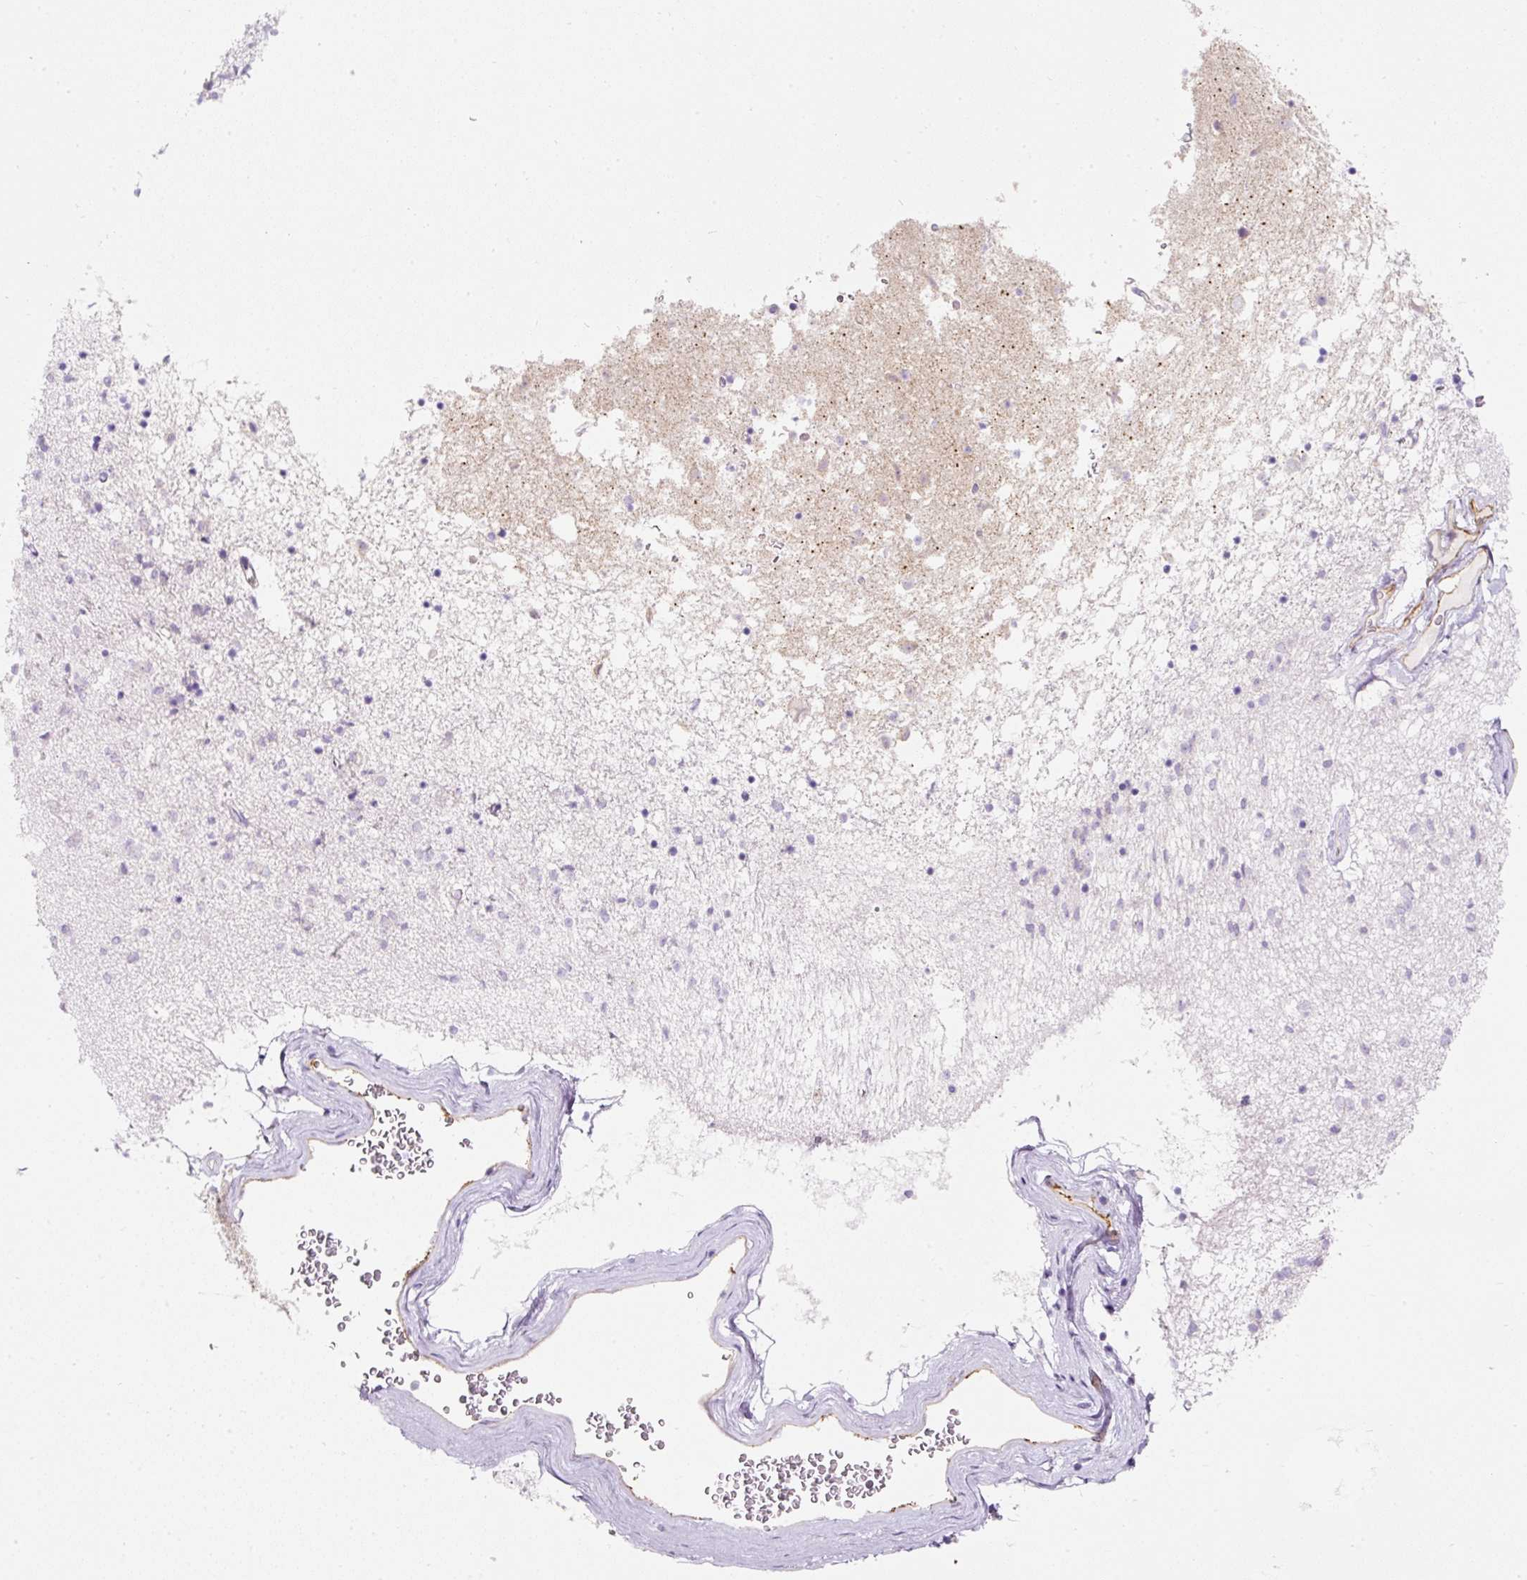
{"staining": {"intensity": "negative", "quantity": "none", "location": "none"}, "tissue": "caudate", "cell_type": "Glial cells", "image_type": "normal", "snomed": [{"axis": "morphology", "description": "Normal tissue, NOS"}, {"axis": "topography", "description": "Lateral ventricle wall"}], "caption": "Glial cells are negative for protein expression in unremarkable human caudate. (Brightfield microscopy of DAB (3,3'-diaminobenzidine) immunohistochemistry at high magnification).", "gene": "ERAP2", "patient": {"sex": "male", "age": 58}}